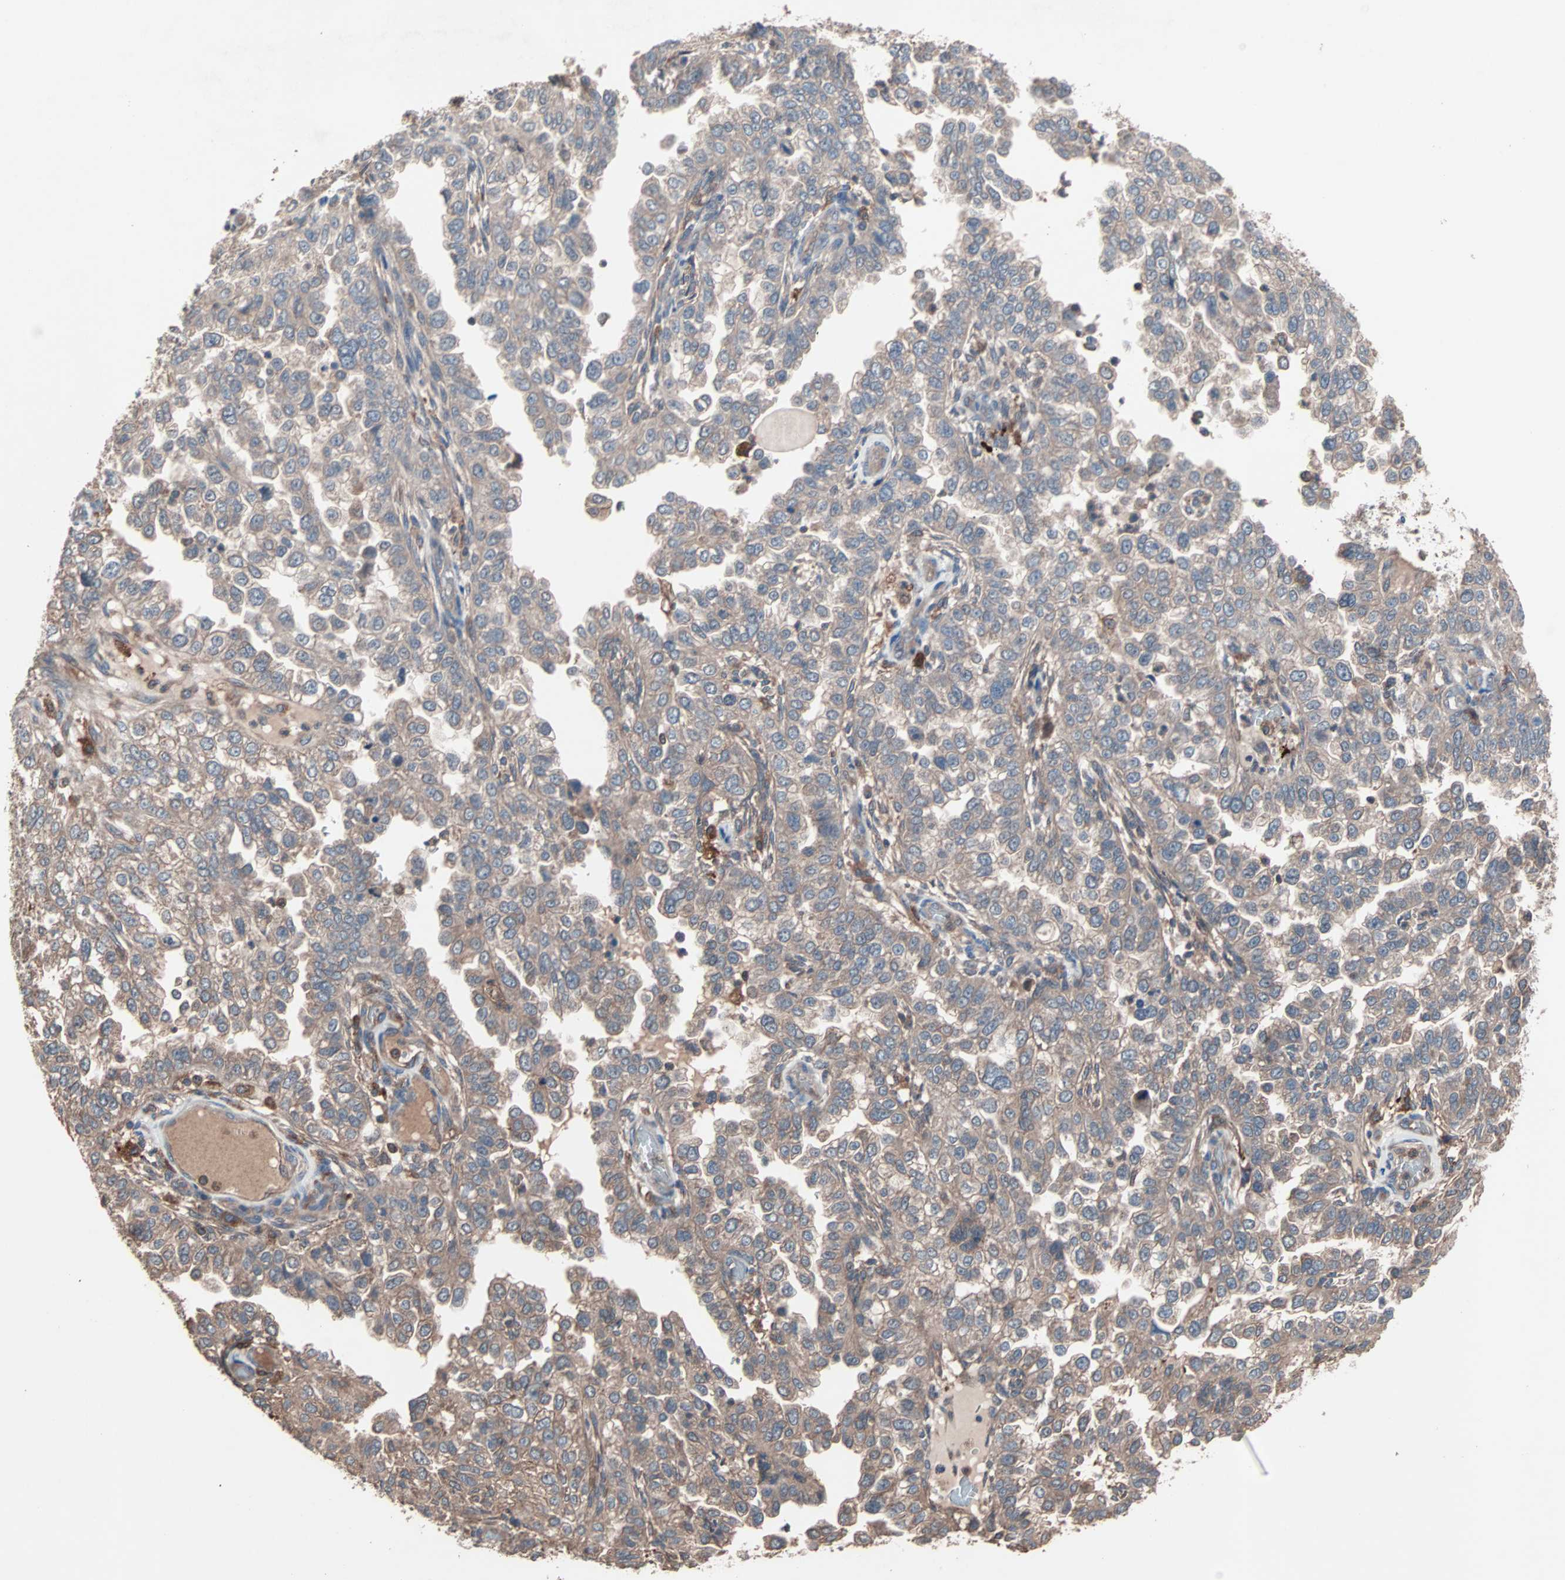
{"staining": {"intensity": "moderate", "quantity": ">75%", "location": "cytoplasmic/membranous"}, "tissue": "endometrial cancer", "cell_type": "Tumor cells", "image_type": "cancer", "snomed": [{"axis": "morphology", "description": "Adenocarcinoma, NOS"}, {"axis": "topography", "description": "Endometrium"}], "caption": "A histopathology image of endometrial adenocarcinoma stained for a protein displays moderate cytoplasmic/membranous brown staining in tumor cells. The staining was performed using DAB (3,3'-diaminobenzidine), with brown indicating positive protein expression. Nuclei are stained blue with hematoxylin.", "gene": "ATG7", "patient": {"sex": "female", "age": 85}}